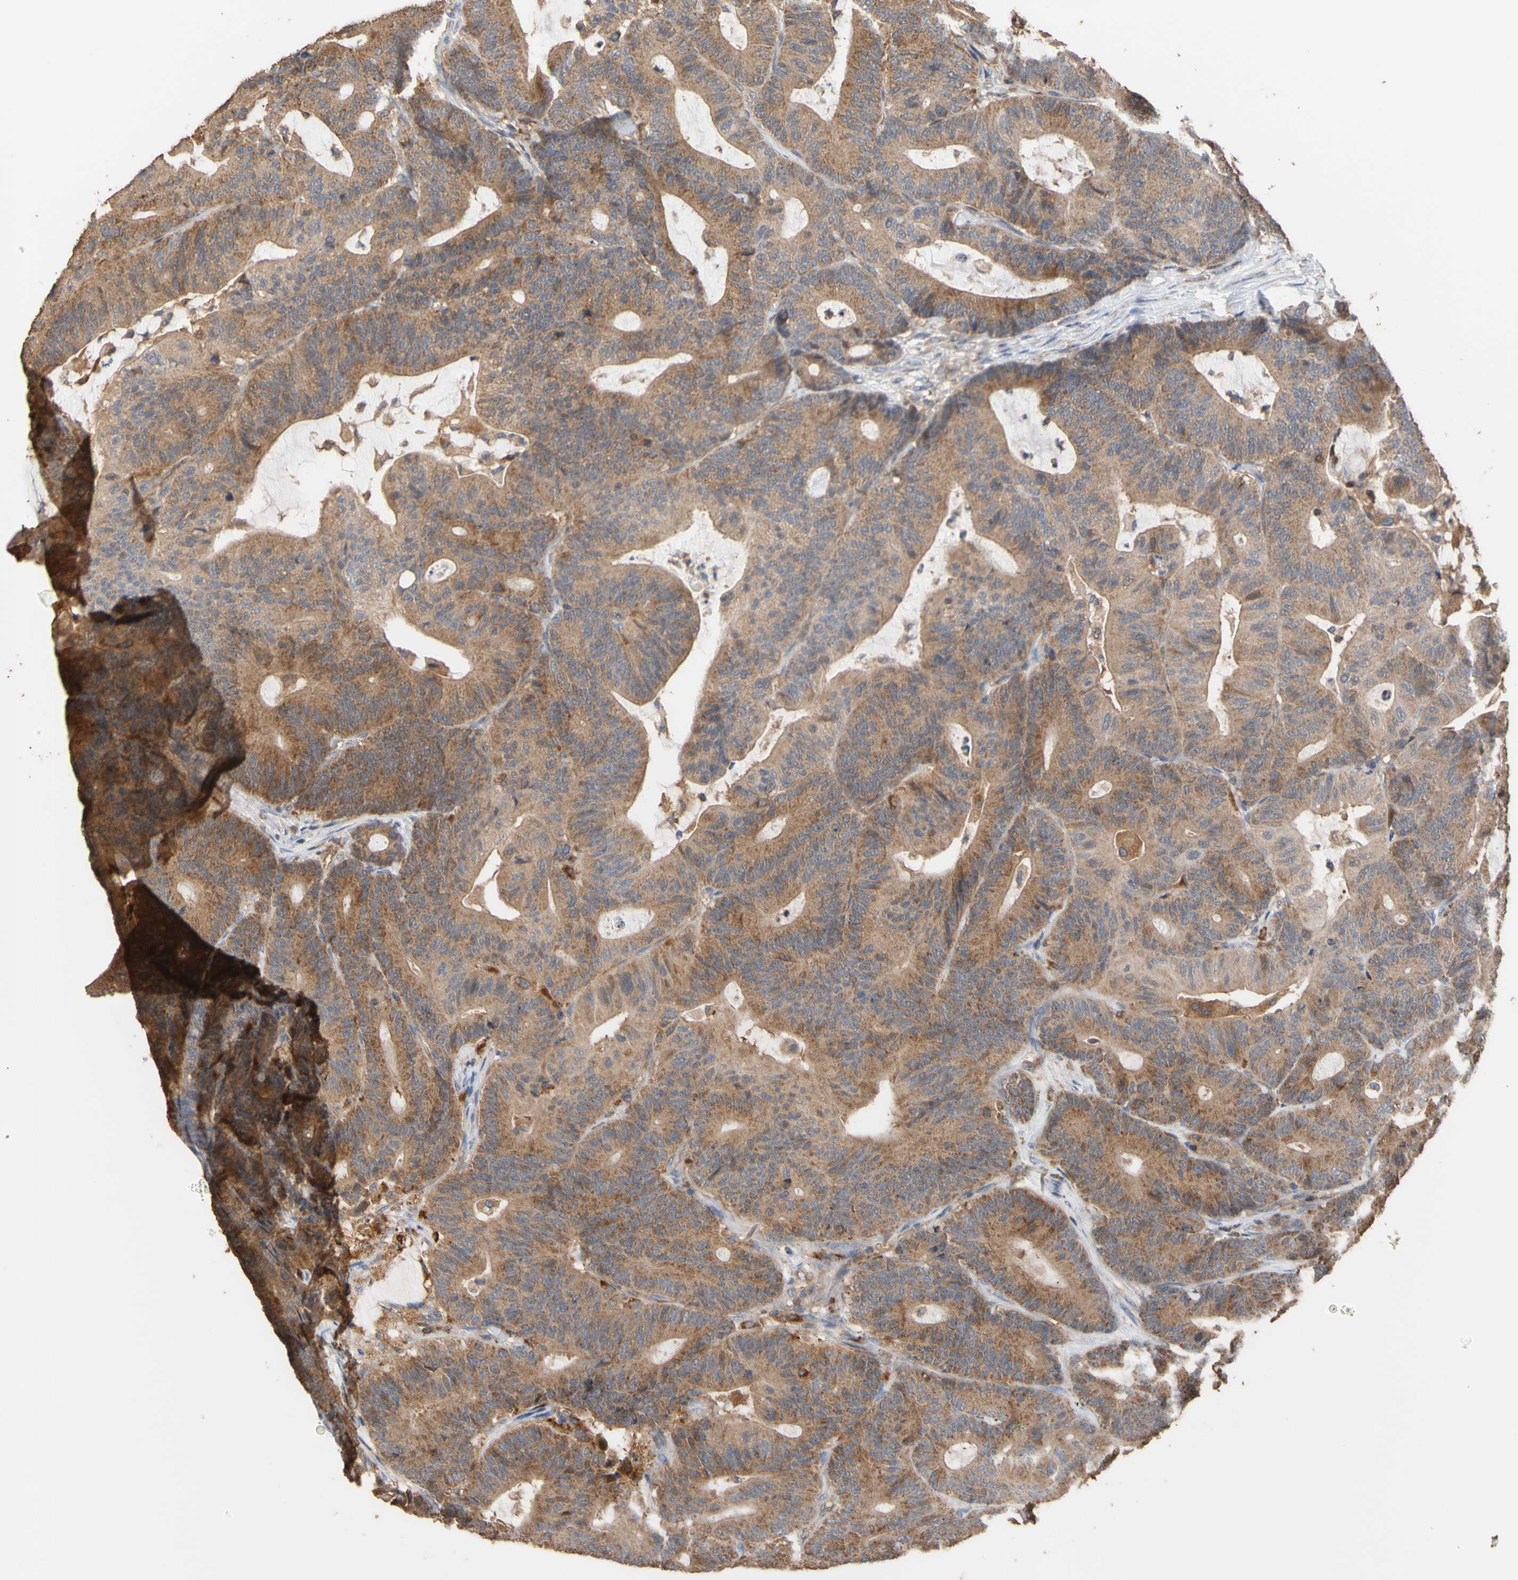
{"staining": {"intensity": "moderate", "quantity": ">75%", "location": "cytoplasmic/membranous"}, "tissue": "colorectal cancer", "cell_type": "Tumor cells", "image_type": "cancer", "snomed": [{"axis": "morphology", "description": "Adenocarcinoma, NOS"}, {"axis": "topography", "description": "Colon"}], "caption": "Immunohistochemistry (DAB (3,3'-diaminobenzidine)) staining of adenocarcinoma (colorectal) exhibits moderate cytoplasmic/membranous protein expression in approximately >75% of tumor cells.", "gene": "ALDH9A1", "patient": {"sex": "female", "age": 84}}